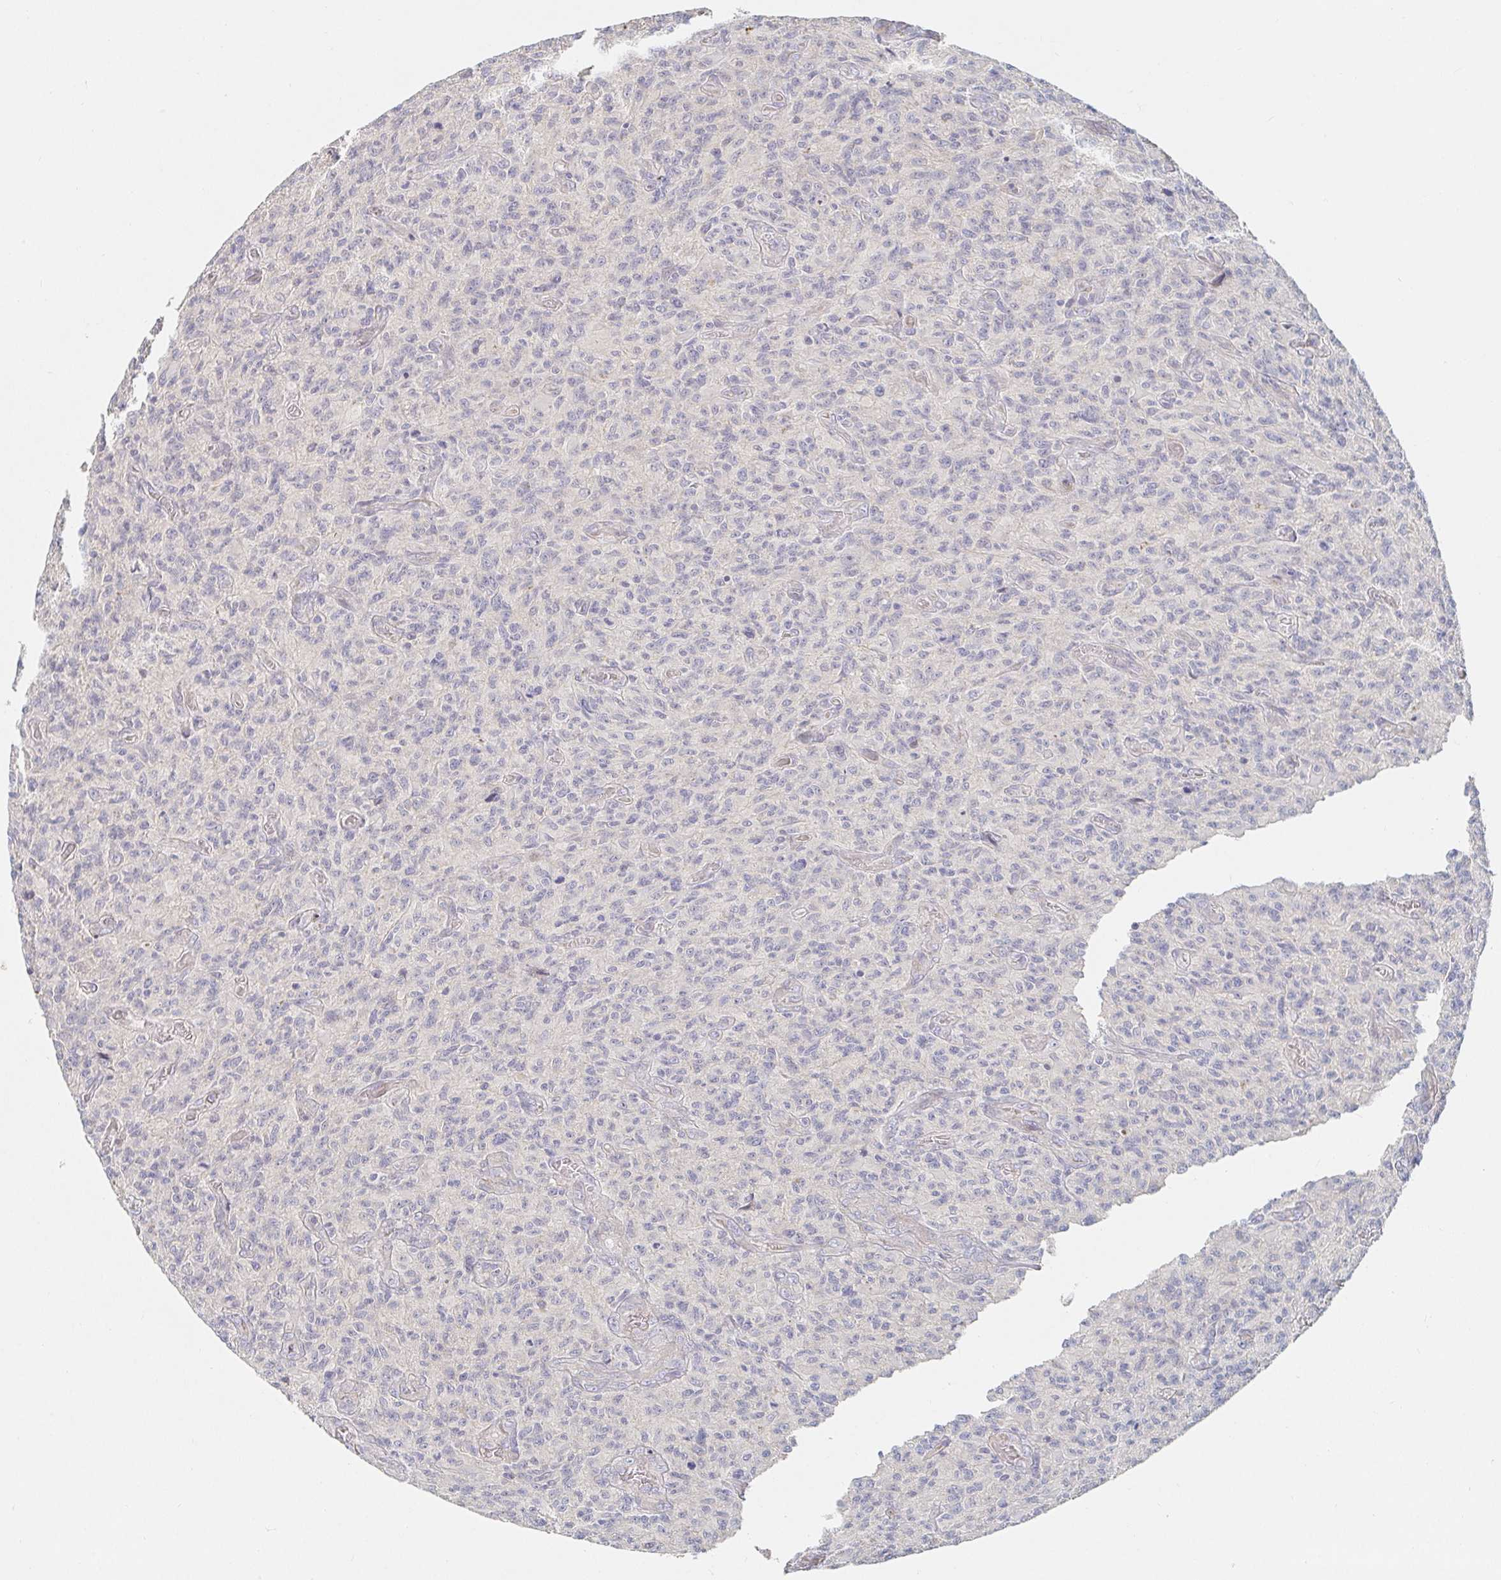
{"staining": {"intensity": "negative", "quantity": "none", "location": "none"}, "tissue": "glioma", "cell_type": "Tumor cells", "image_type": "cancer", "snomed": [{"axis": "morphology", "description": "Glioma, malignant, High grade"}, {"axis": "topography", "description": "Brain"}], "caption": "Tumor cells show no significant expression in glioma.", "gene": "NME9", "patient": {"sex": "male", "age": 61}}